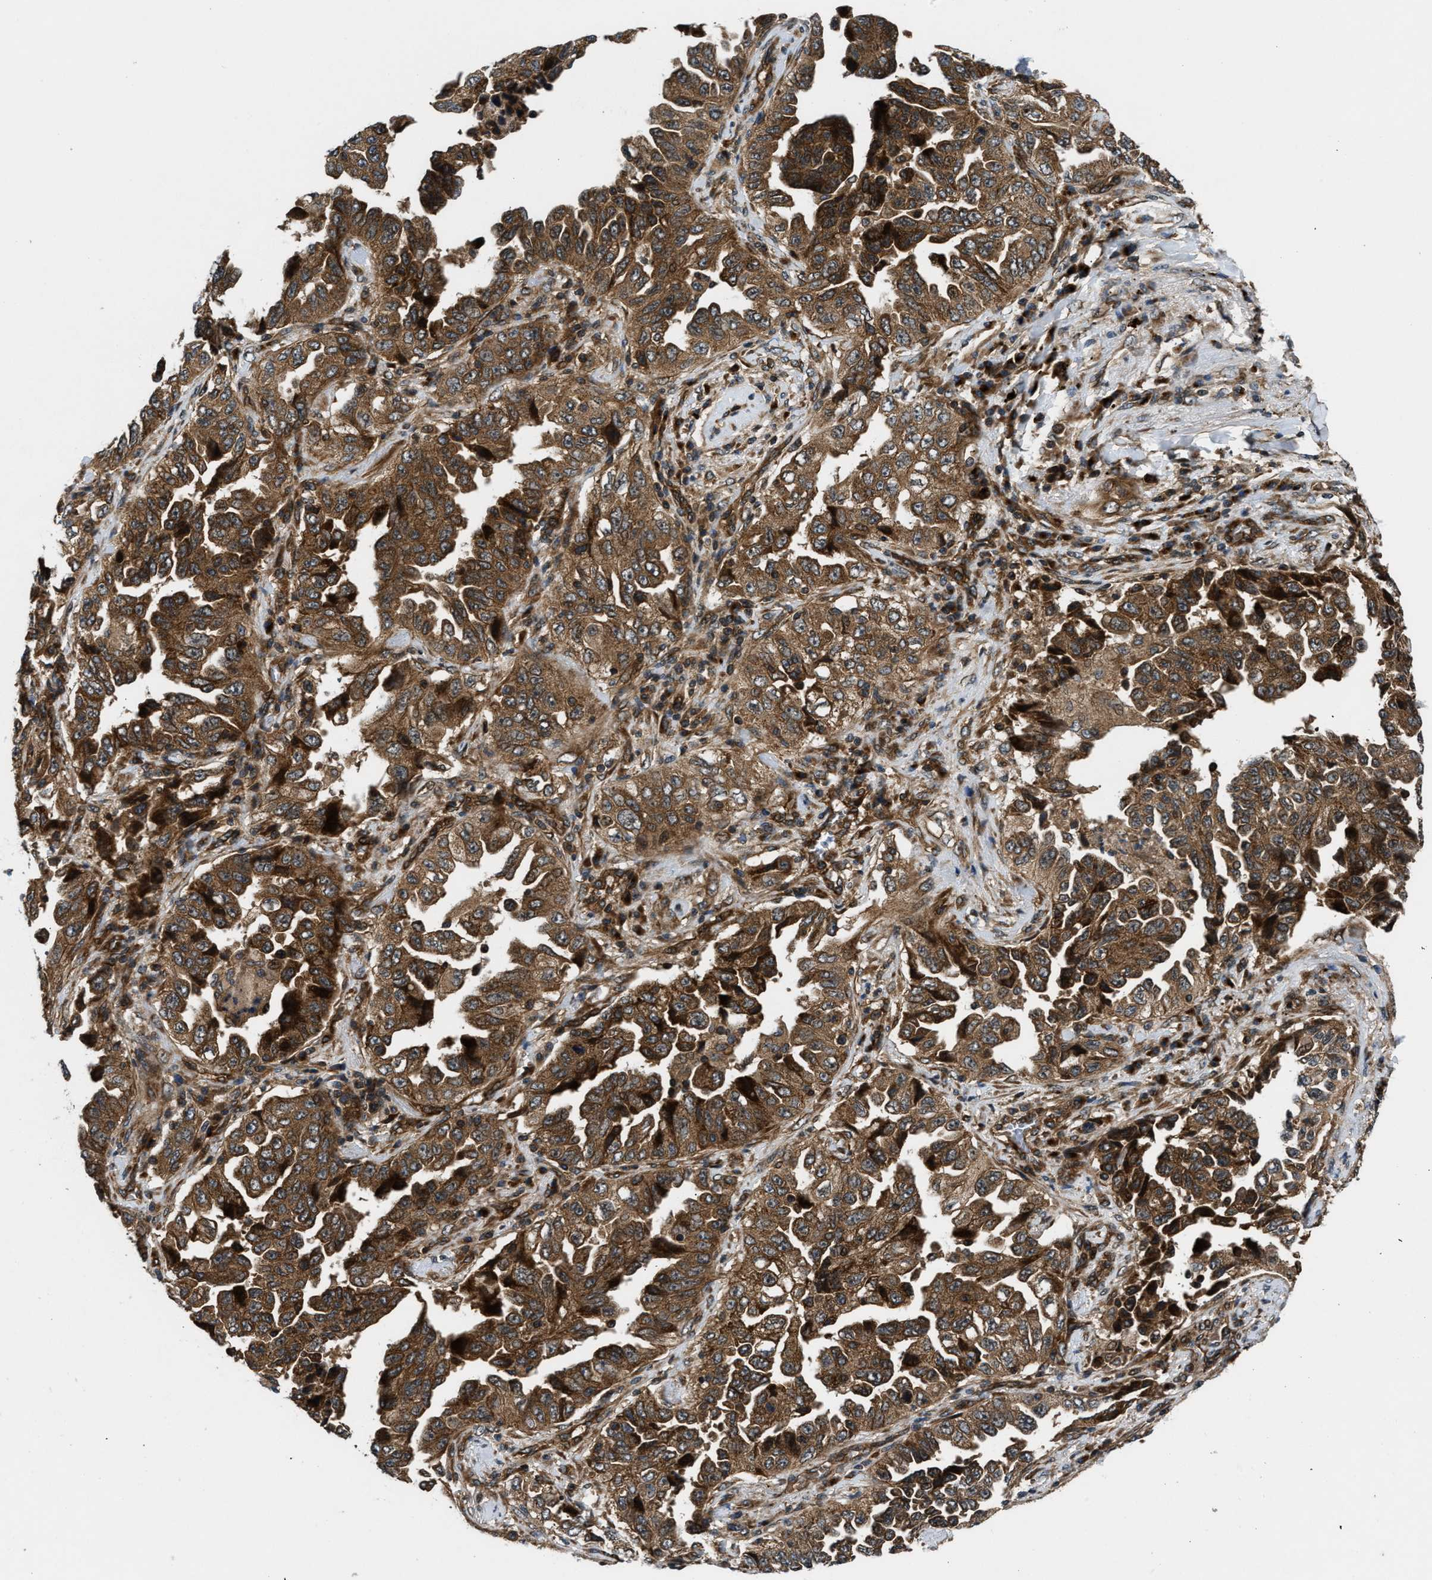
{"staining": {"intensity": "strong", "quantity": ">75%", "location": "cytoplasmic/membranous"}, "tissue": "lung cancer", "cell_type": "Tumor cells", "image_type": "cancer", "snomed": [{"axis": "morphology", "description": "Adenocarcinoma, NOS"}, {"axis": "topography", "description": "Lung"}], "caption": "This is a histology image of immunohistochemistry (IHC) staining of lung cancer (adenocarcinoma), which shows strong expression in the cytoplasmic/membranous of tumor cells.", "gene": "PNPLA8", "patient": {"sex": "female", "age": 51}}